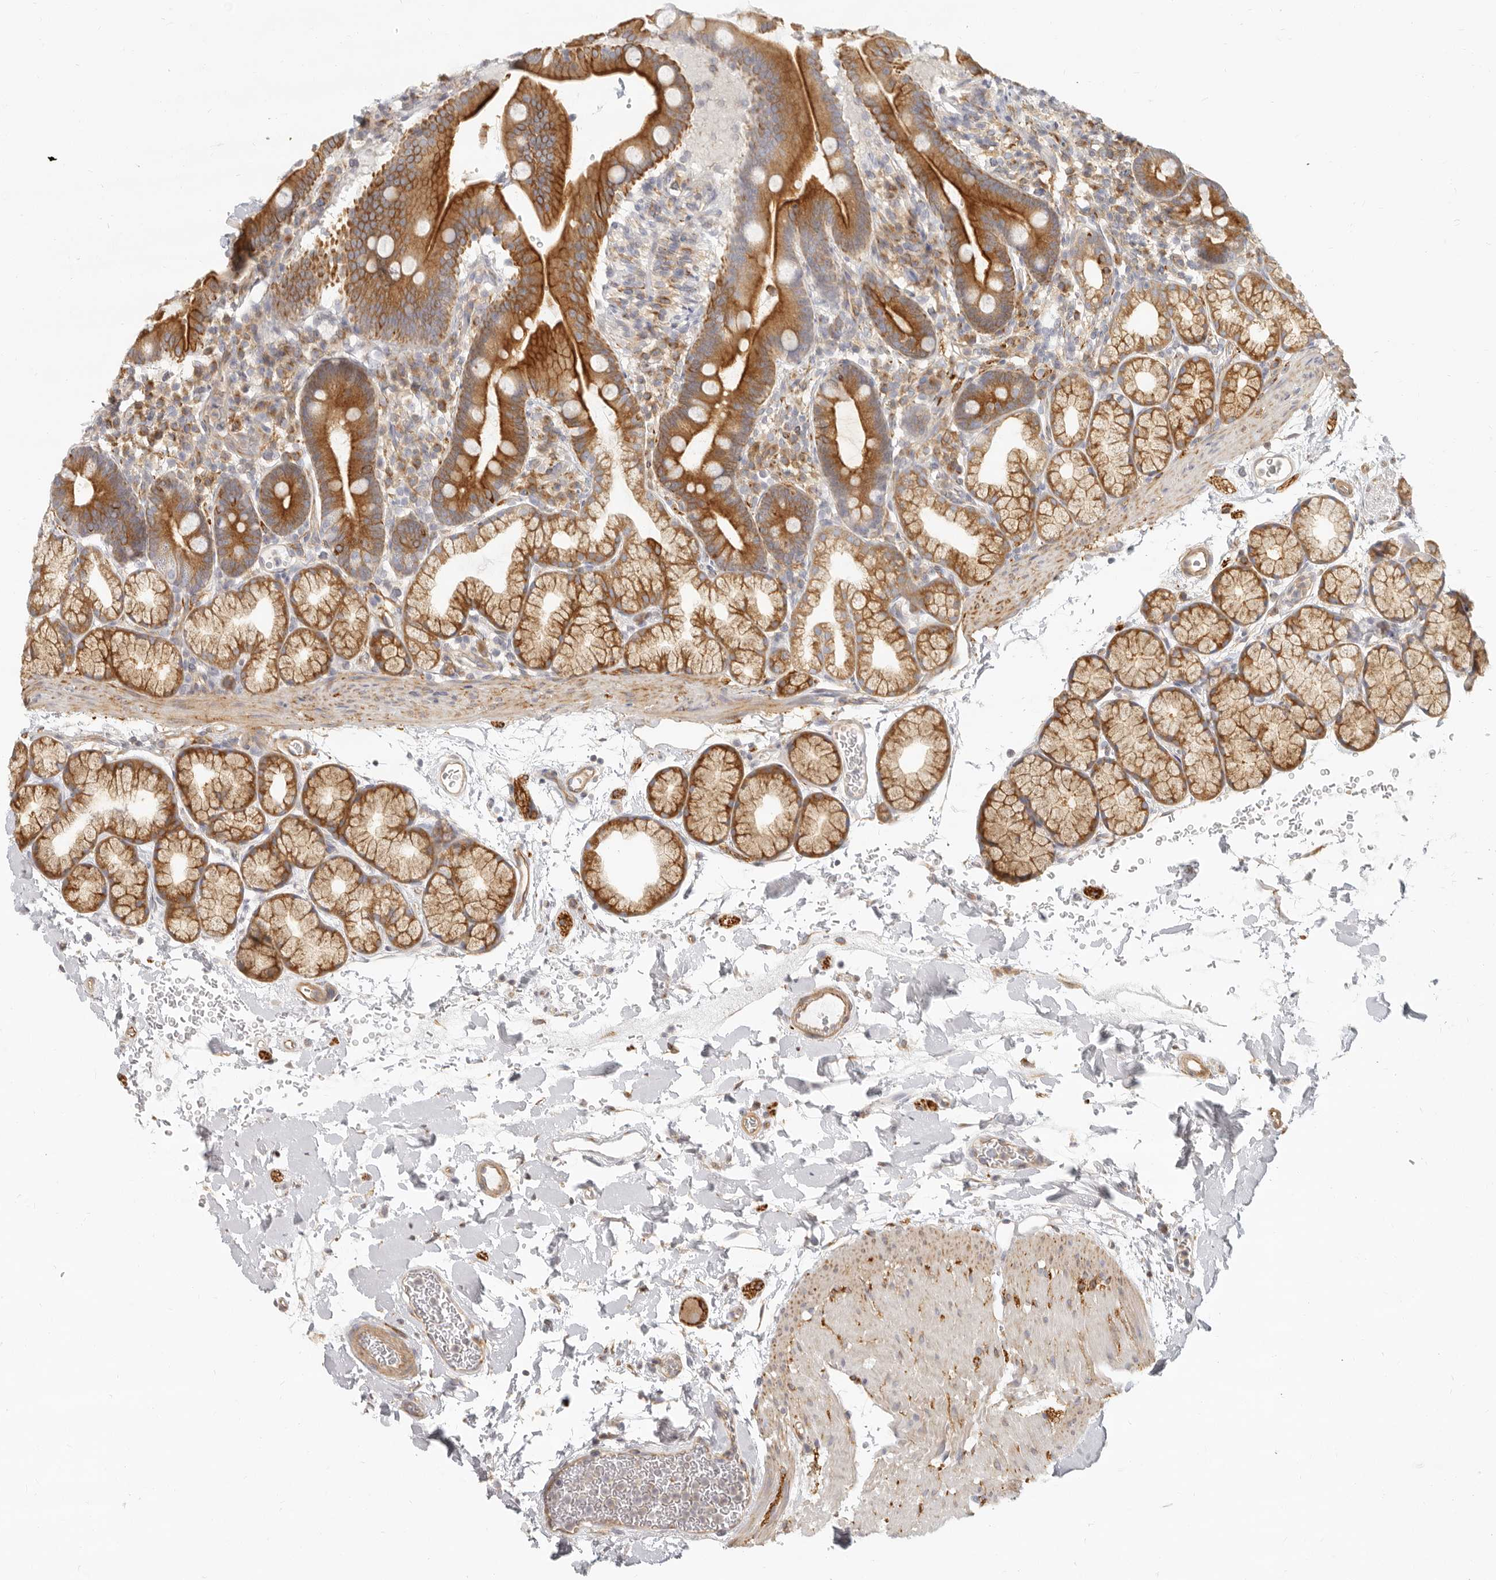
{"staining": {"intensity": "moderate", "quantity": ">75%", "location": "cytoplasmic/membranous"}, "tissue": "duodenum", "cell_type": "Glandular cells", "image_type": "normal", "snomed": [{"axis": "morphology", "description": "Normal tissue, NOS"}, {"axis": "topography", "description": "Duodenum"}], "caption": "Immunohistochemistry (IHC) micrograph of benign duodenum: duodenum stained using IHC shows medium levels of moderate protein expression localized specifically in the cytoplasmic/membranous of glandular cells, appearing as a cytoplasmic/membranous brown color.", "gene": "NIBAN1", "patient": {"sex": "male", "age": 54}}